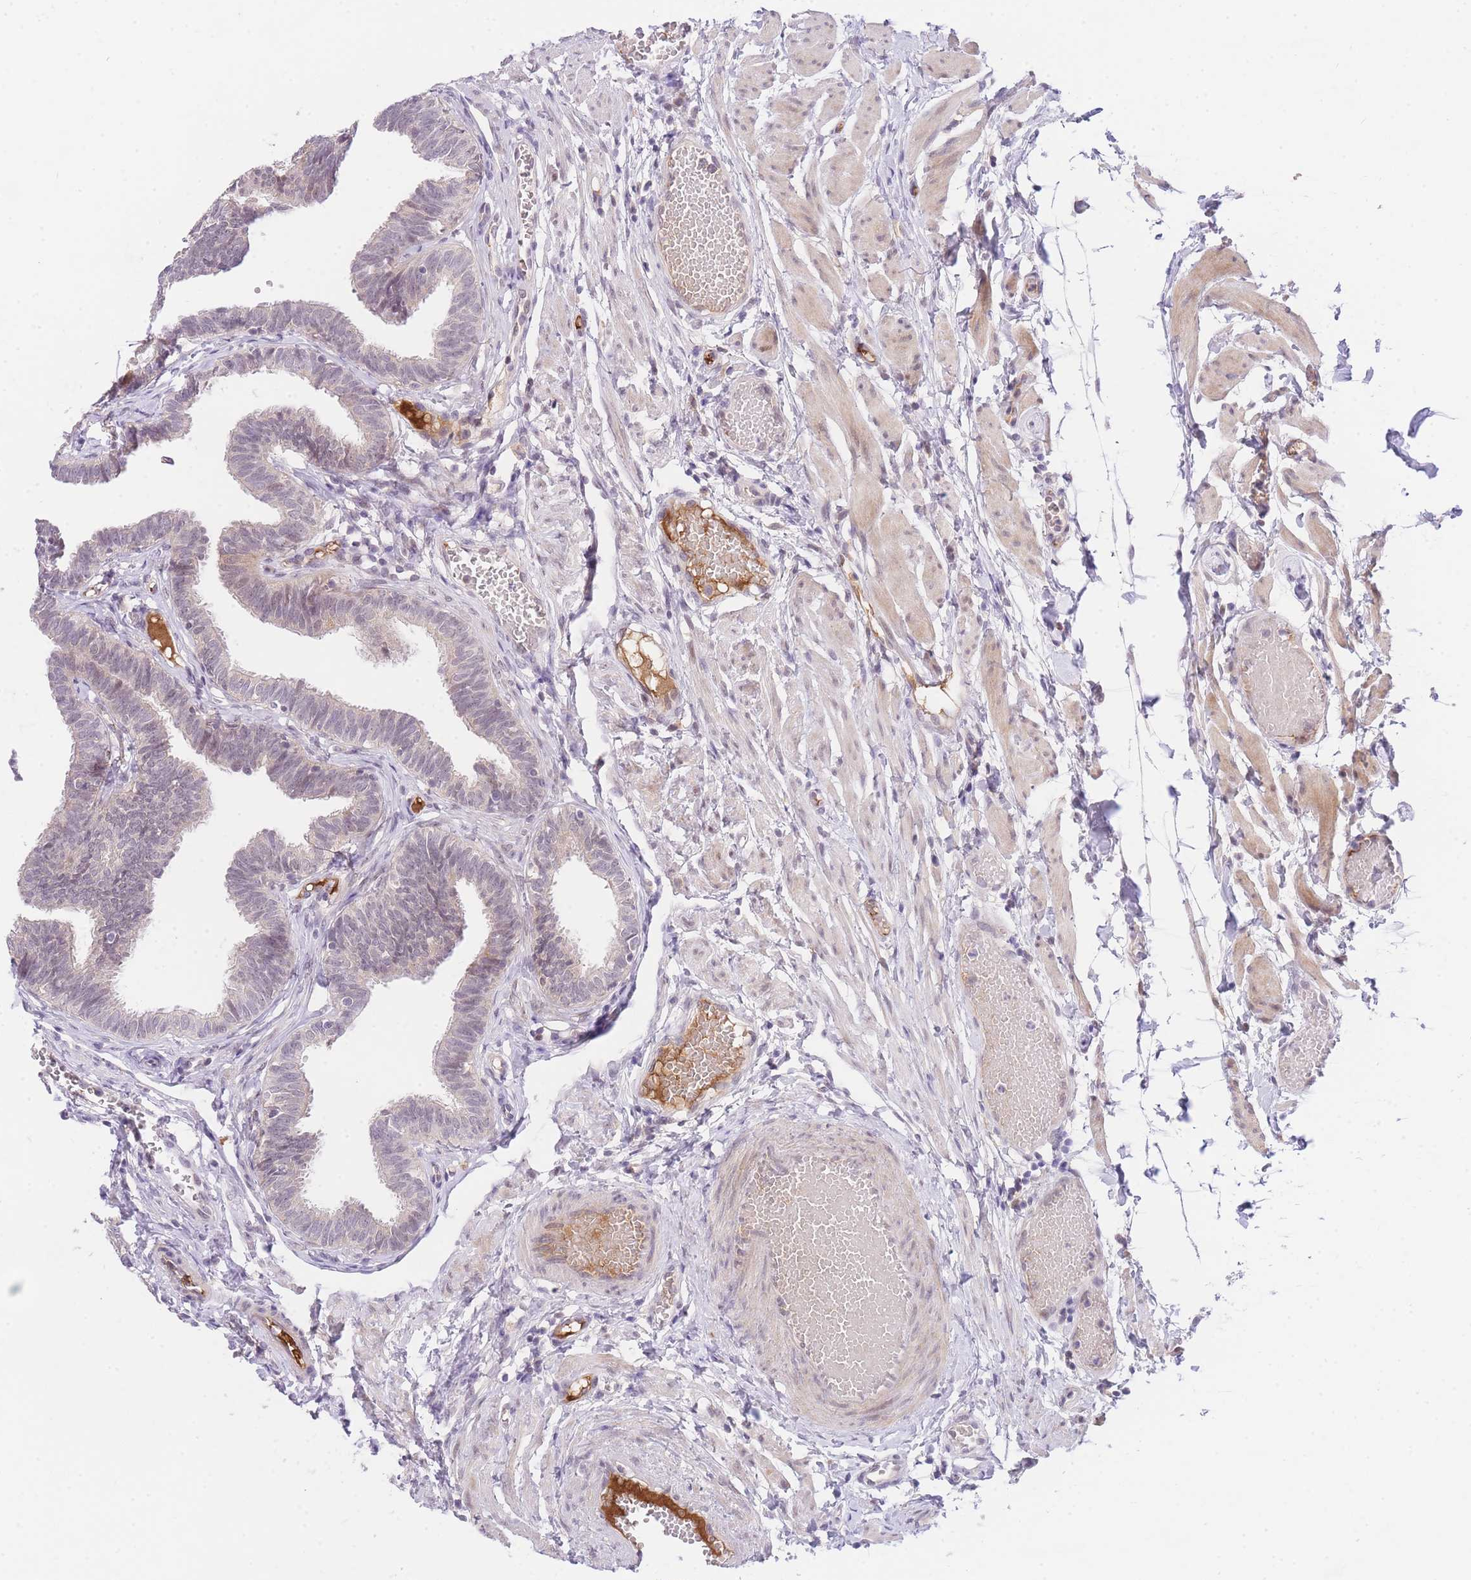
{"staining": {"intensity": "weak", "quantity": "<25%", "location": "nuclear"}, "tissue": "fallopian tube", "cell_type": "Glandular cells", "image_type": "normal", "snomed": [{"axis": "morphology", "description": "Normal tissue, NOS"}, {"axis": "topography", "description": "Fallopian tube"}, {"axis": "topography", "description": "Ovary"}], "caption": "Immunohistochemical staining of benign fallopian tube exhibits no significant expression in glandular cells. (Stains: DAB IHC with hematoxylin counter stain, Microscopy: brightfield microscopy at high magnification).", "gene": "SLC25A33", "patient": {"sex": "female", "age": 23}}